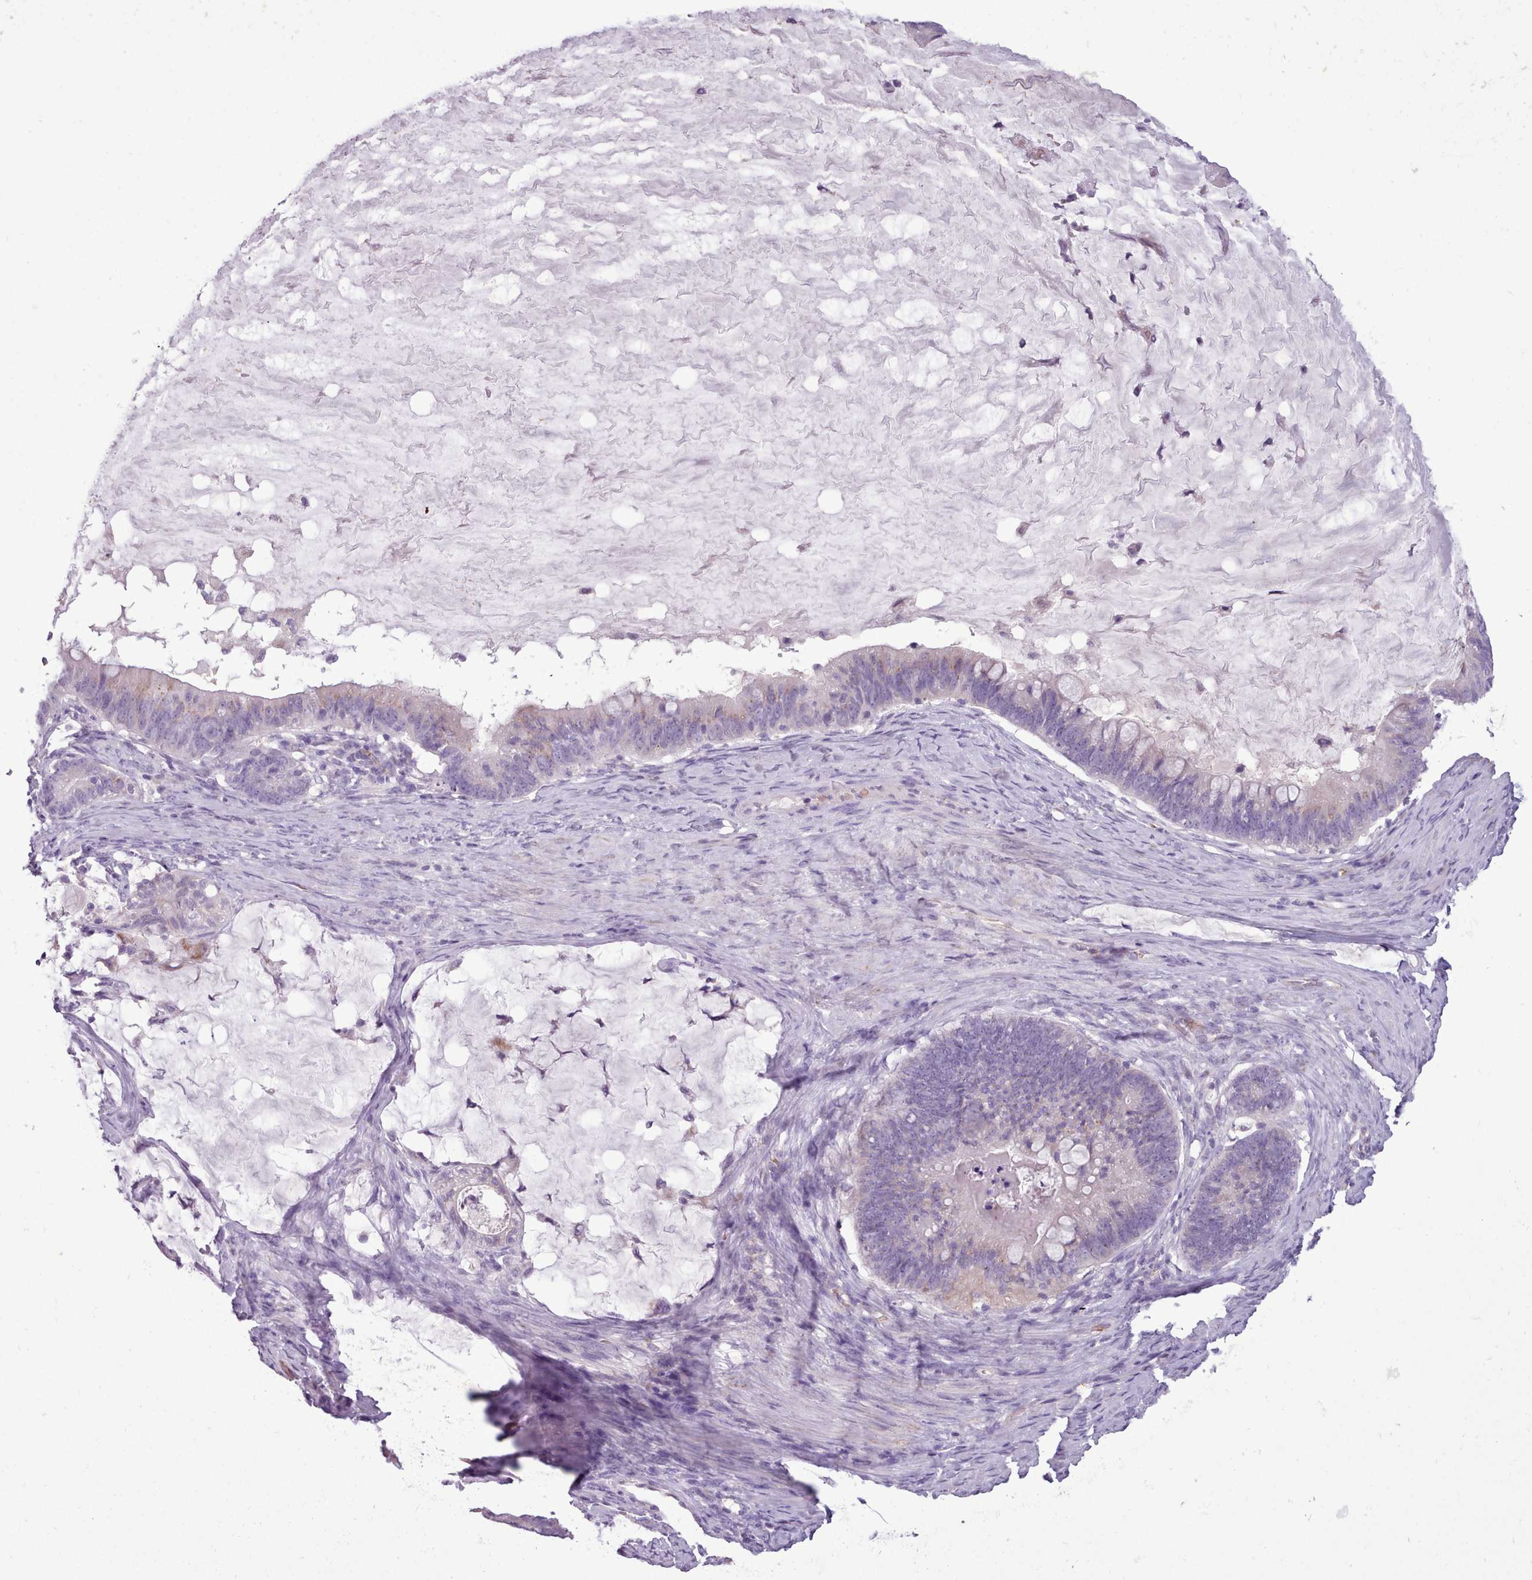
{"staining": {"intensity": "negative", "quantity": "none", "location": "none"}, "tissue": "ovarian cancer", "cell_type": "Tumor cells", "image_type": "cancer", "snomed": [{"axis": "morphology", "description": "Cystadenocarcinoma, mucinous, NOS"}, {"axis": "topography", "description": "Ovary"}], "caption": "Immunohistochemistry (IHC) of human ovarian cancer shows no expression in tumor cells. Nuclei are stained in blue.", "gene": "AK4", "patient": {"sex": "female", "age": 61}}